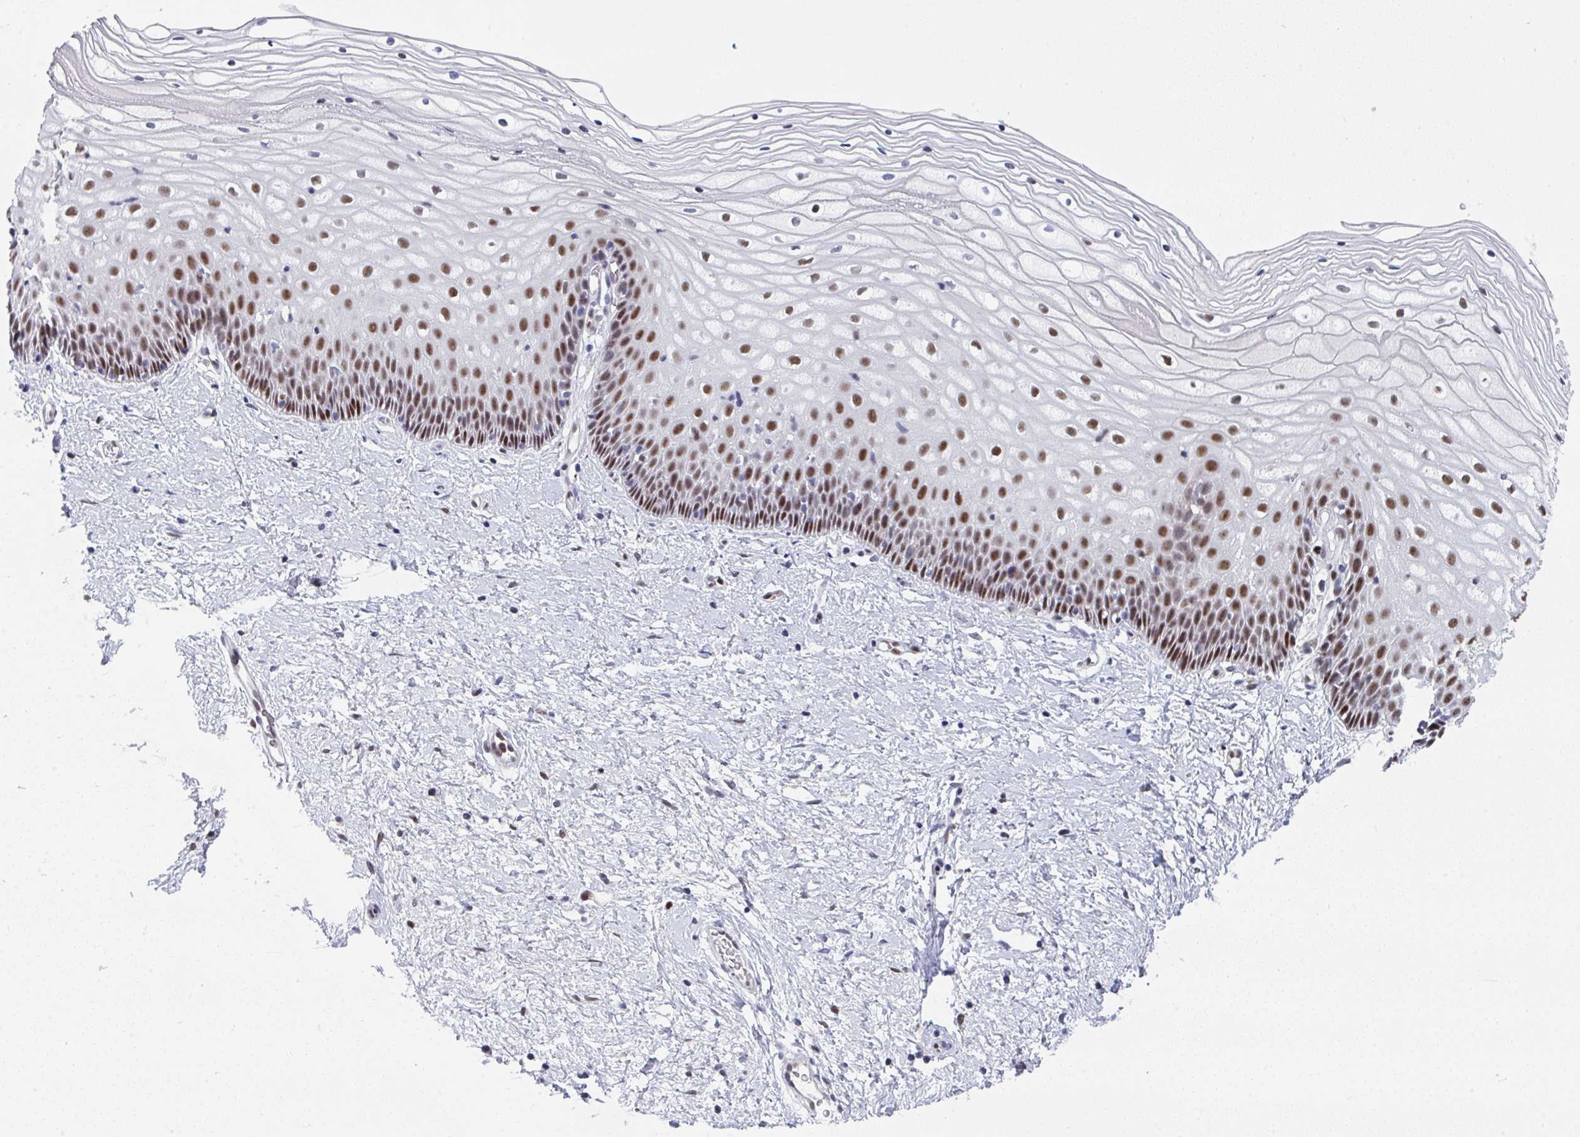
{"staining": {"intensity": "weak", "quantity": "25%-75%", "location": "nuclear"}, "tissue": "cervix", "cell_type": "Glandular cells", "image_type": "normal", "snomed": [{"axis": "morphology", "description": "Normal tissue, NOS"}, {"axis": "topography", "description": "Cervix"}], "caption": "IHC (DAB) staining of benign human cervix exhibits weak nuclear protein staining in about 25%-75% of glandular cells. The staining is performed using DAB brown chromogen to label protein expression. The nuclei are counter-stained blue using hematoxylin.", "gene": "JDP2", "patient": {"sex": "female", "age": 36}}